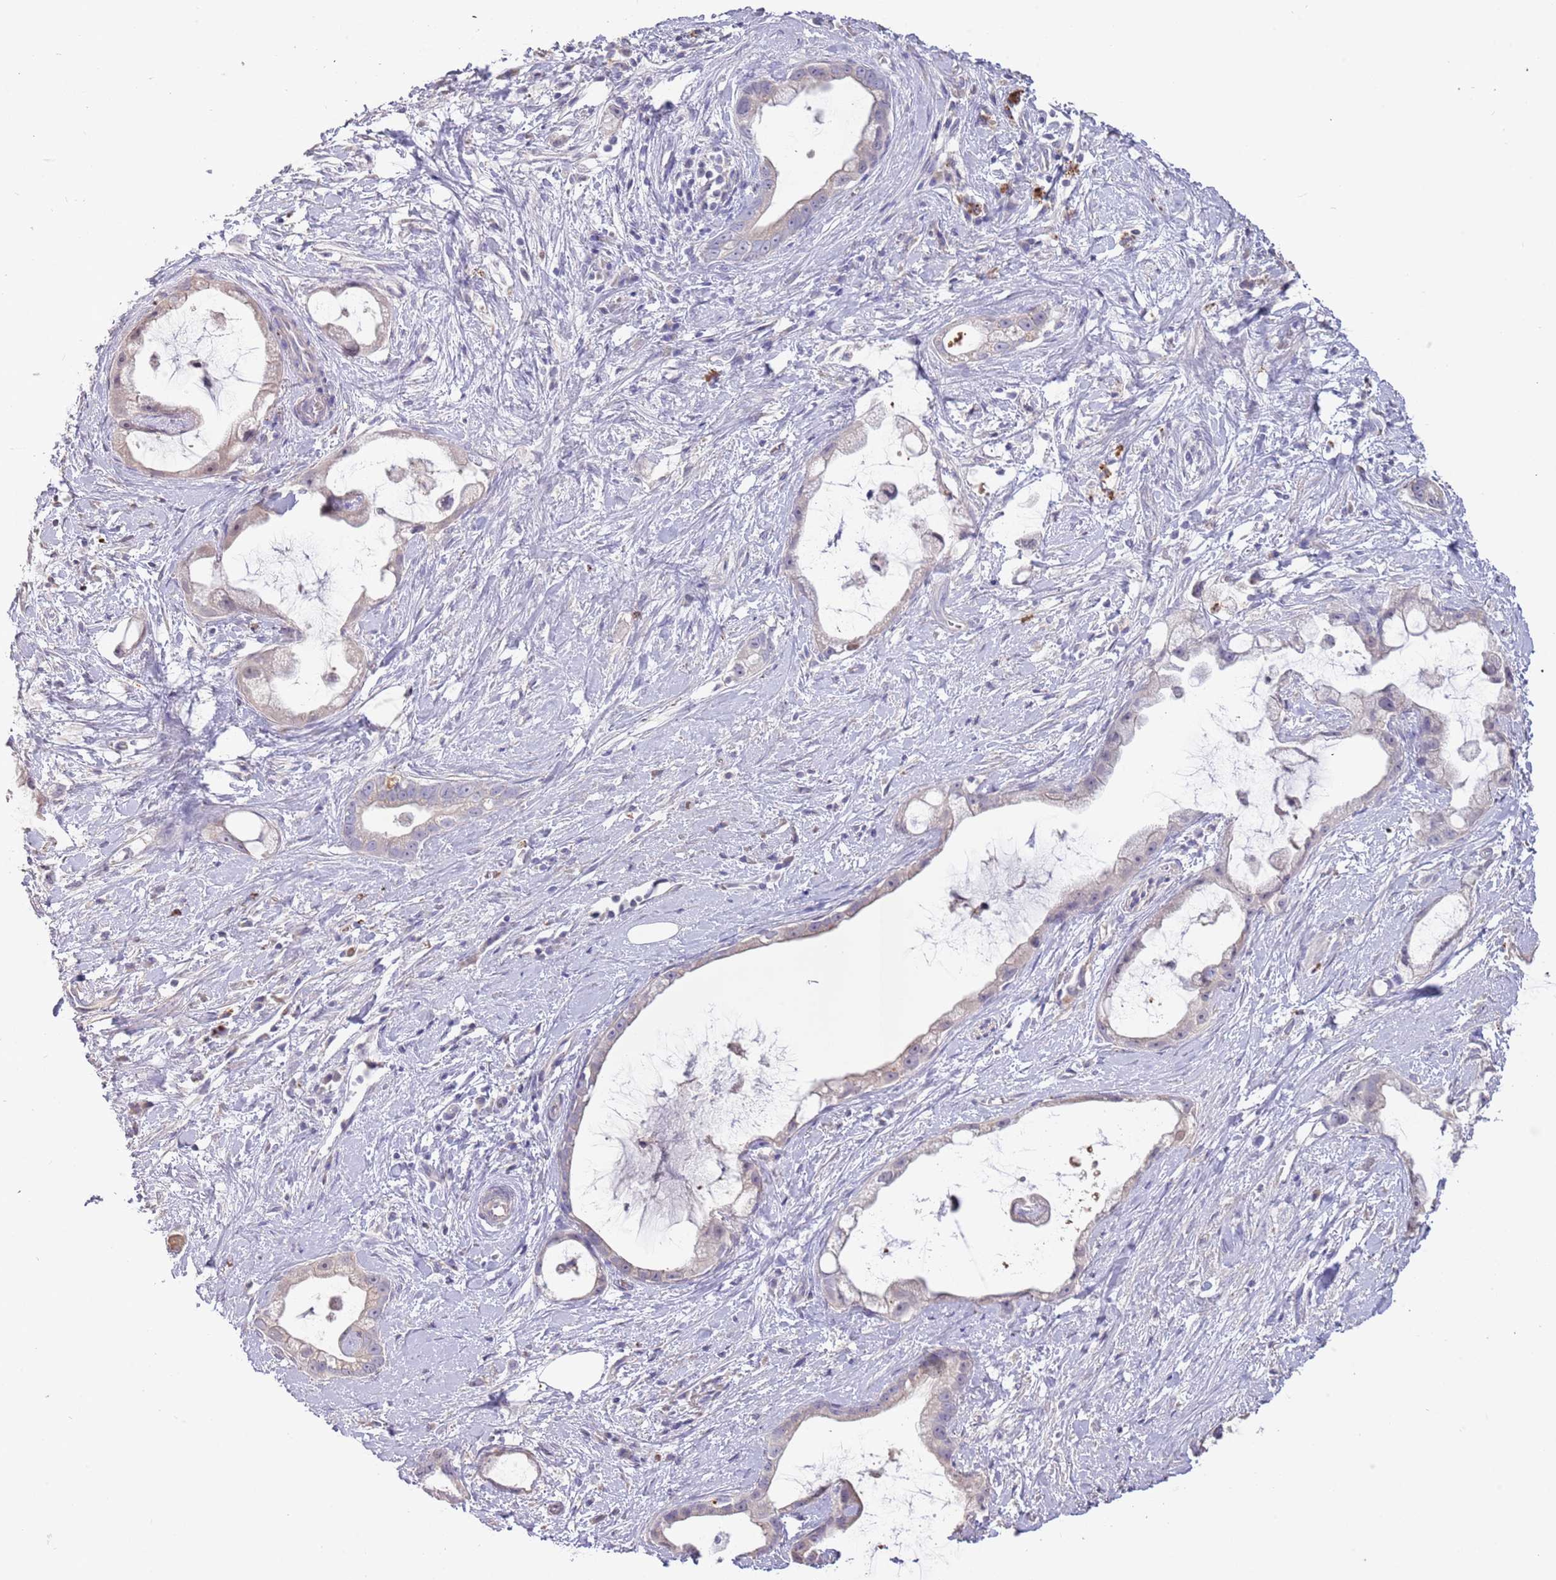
{"staining": {"intensity": "negative", "quantity": "none", "location": "none"}, "tissue": "stomach cancer", "cell_type": "Tumor cells", "image_type": "cancer", "snomed": [{"axis": "morphology", "description": "Adenocarcinoma, NOS"}, {"axis": "topography", "description": "Stomach"}], "caption": "IHC of stomach cancer (adenocarcinoma) displays no staining in tumor cells. (Immunohistochemistry (ihc), brightfield microscopy, high magnification).", "gene": "P2RY13", "patient": {"sex": "male", "age": 55}}